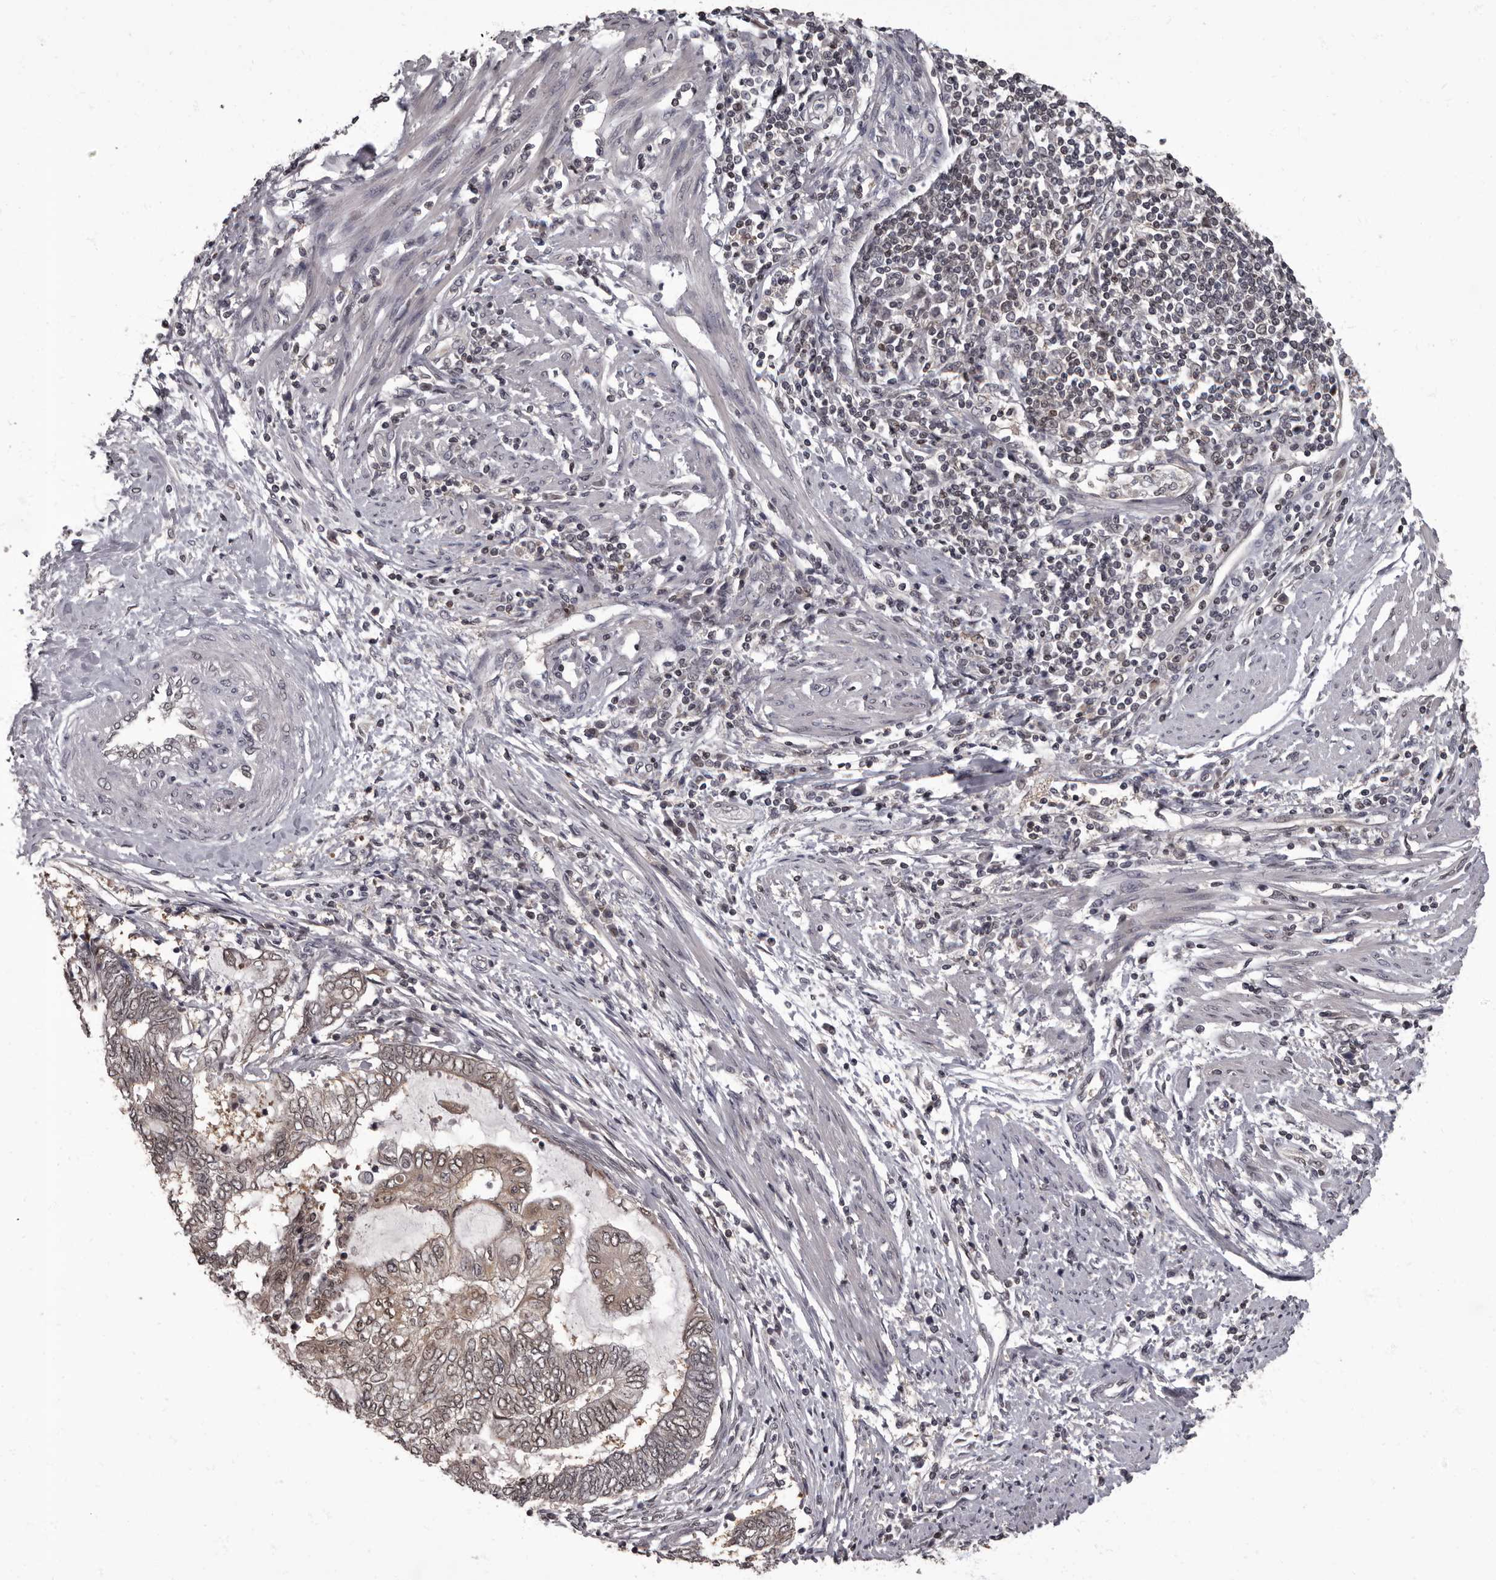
{"staining": {"intensity": "weak", "quantity": ">75%", "location": "cytoplasmic/membranous,nuclear"}, "tissue": "endometrial cancer", "cell_type": "Tumor cells", "image_type": "cancer", "snomed": [{"axis": "morphology", "description": "Adenocarcinoma, NOS"}, {"axis": "topography", "description": "Uterus"}, {"axis": "topography", "description": "Endometrium"}], "caption": "This histopathology image exhibits immunohistochemistry (IHC) staining of human endometrial adenocarcinoma, with low weak cytoplasmic/membranous and nuclear expression in approximately >75% of tumor cells.", "gene": "C1orf50", "patient": {"sex": "female", "age": 70}}